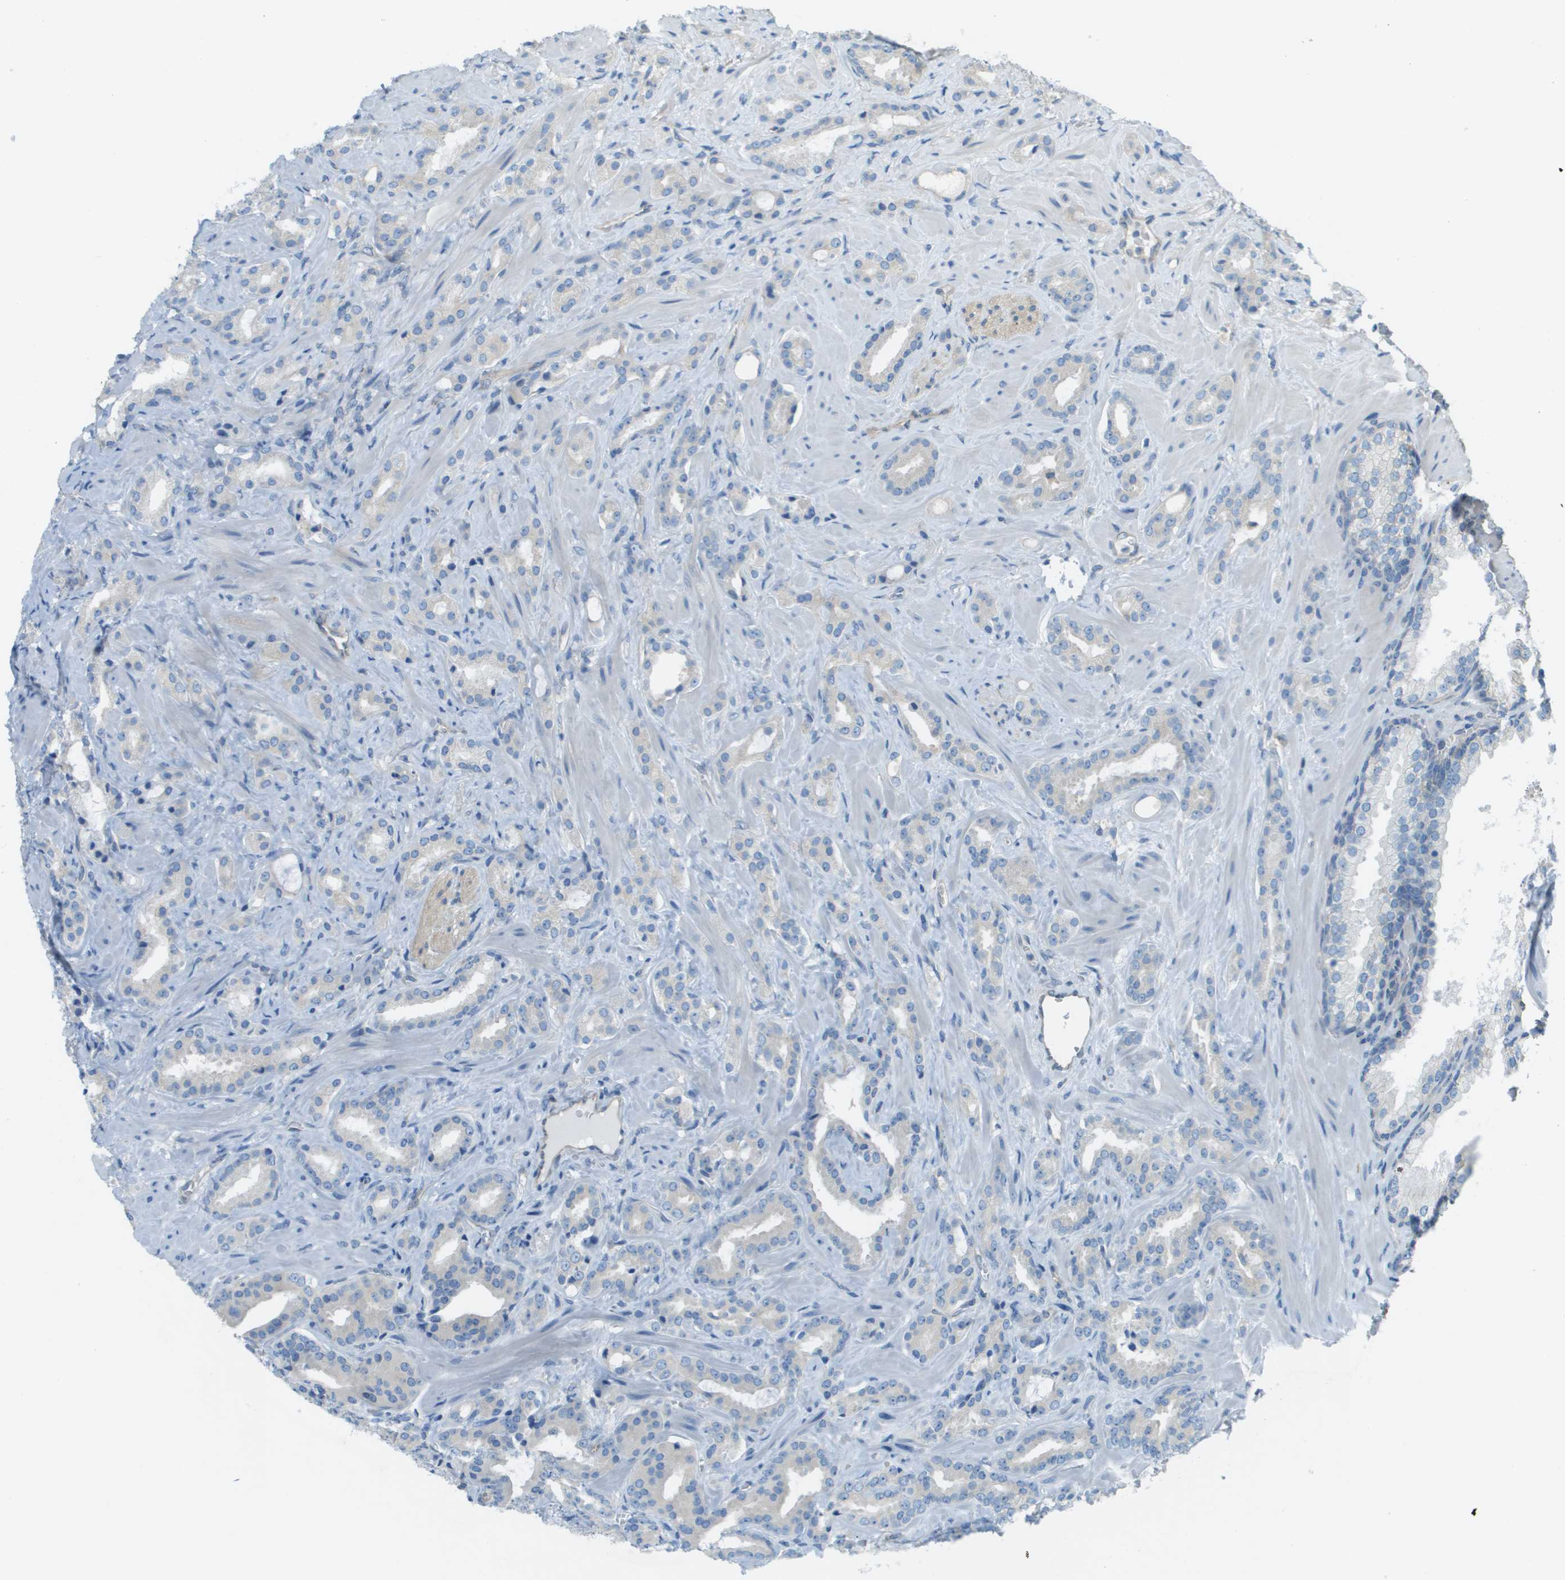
{"staining": {"intensity": "negative", "quantity": "none", "location": "none"}, "tissue": "prostate cancer", "cell_type": "Tumor cells", "image_type": "cancer", "snomed": [{"axis": "morphology", "description": "Adenocarcinoma, High grade"}, {"axis": "topography", "description": "Prostate"}], "caption": "The image demonstrates no staining of tumor cells in high-grade adenocarcinoma (prostate).", "gene": "DNAJB11", "patient": {"sex": "male", "age": 64}}